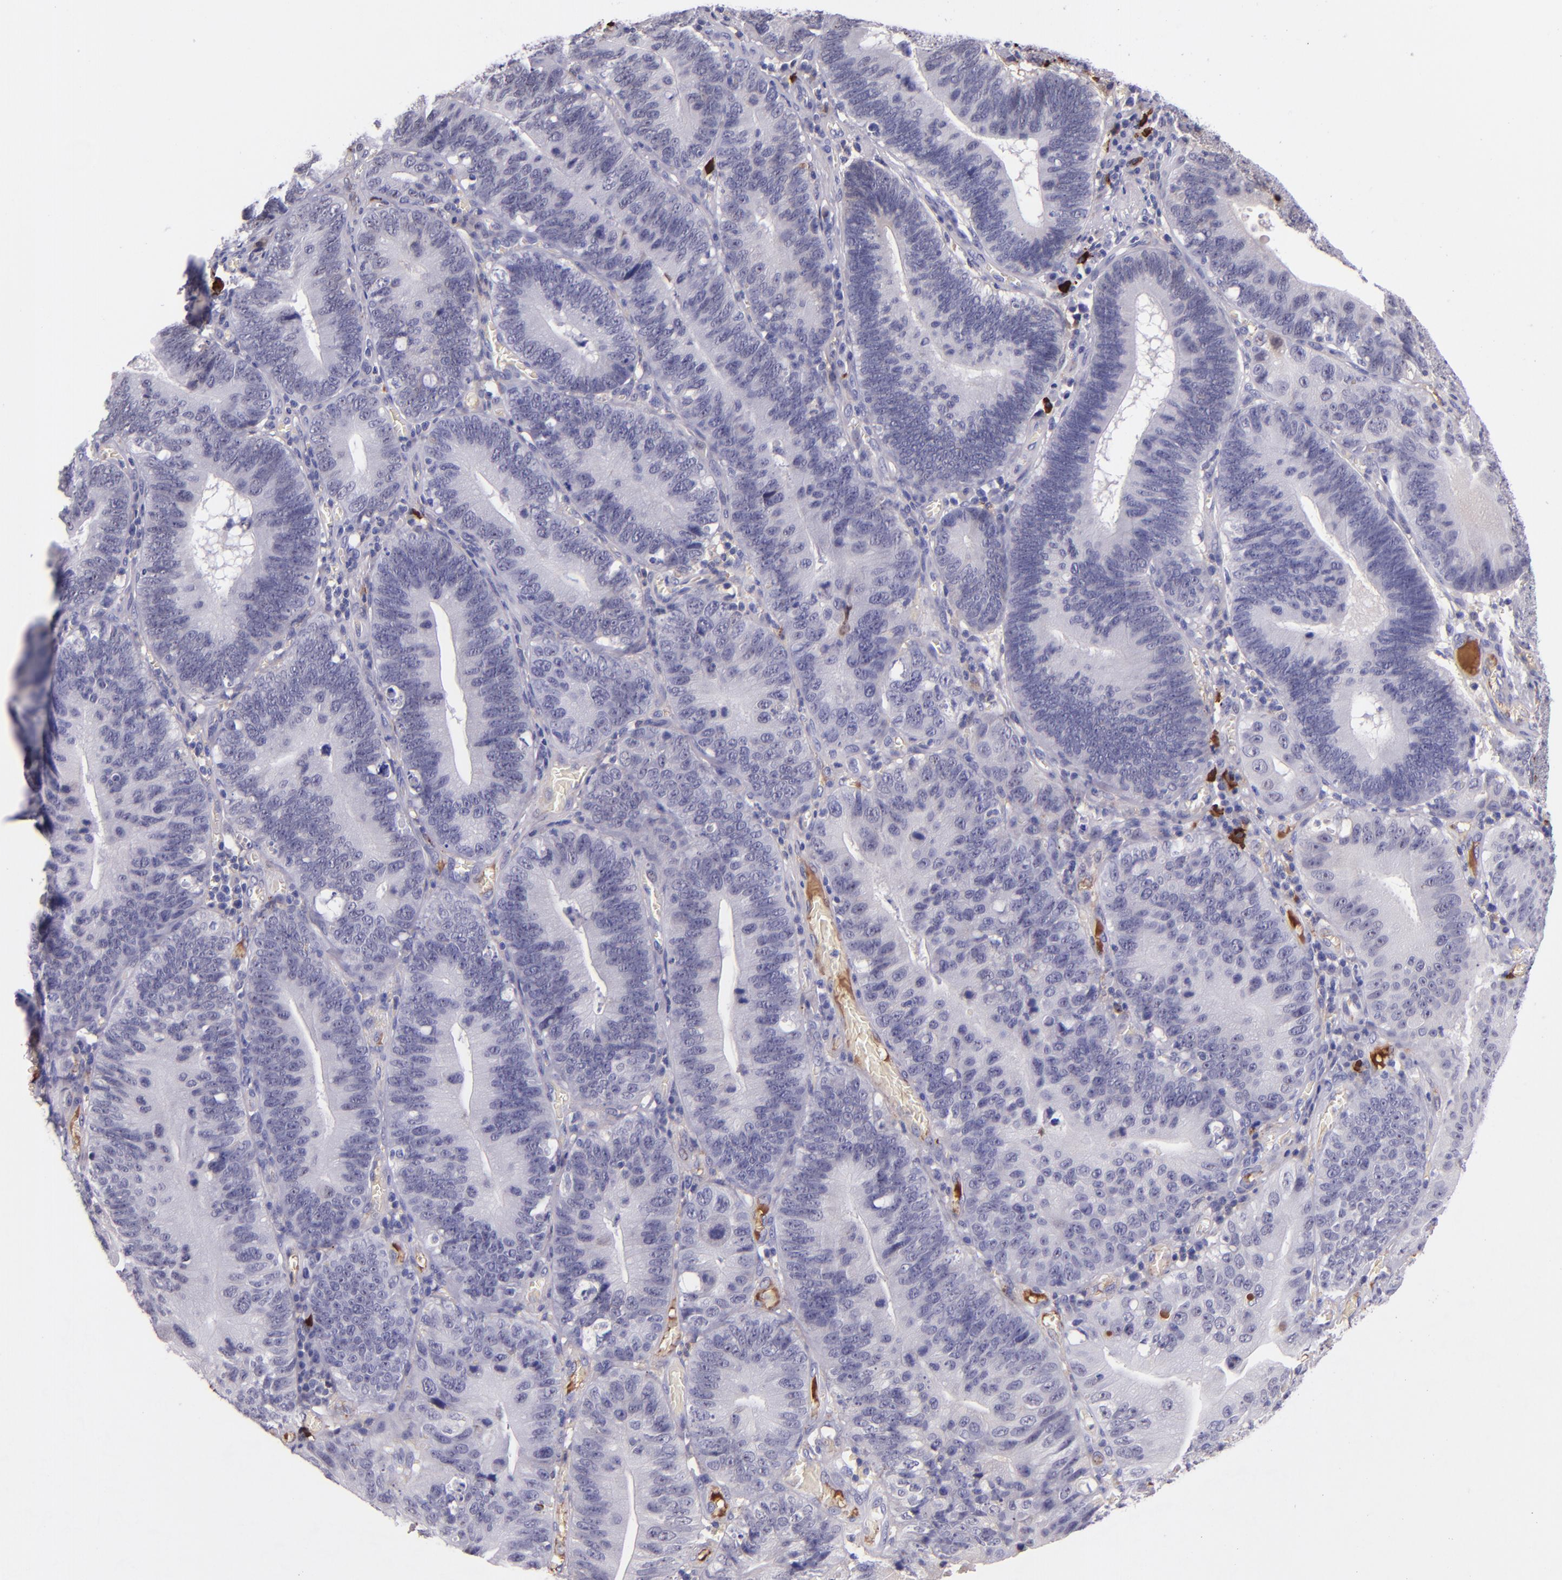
{"staining": {"intensity": "negative", "quantity": "none", "location": "none"}, "tissue": "stomach cancer", "cell_type": "Tumor cells", "image_type": "cancer", "snomed": [{"axis": "morphology", "description": "Adenocarcinoma, NOS"}, {"axis": "topography", "description": "Stomach"}, {"axis": "topography", "description": "Gastric cardia"}], "caption": "This micrograph is of stomach adenocarcinoma stained with IHC to label a protein in brown with the nuclei are counter-stained blue. There is no staining in tumor cells. (DAB (3,3'-diaminobenzidine) immunohistochemistry with hematoxylin counter stain).", "gene": "KNG1", "patient": {"sex": "male", "age": 59}}